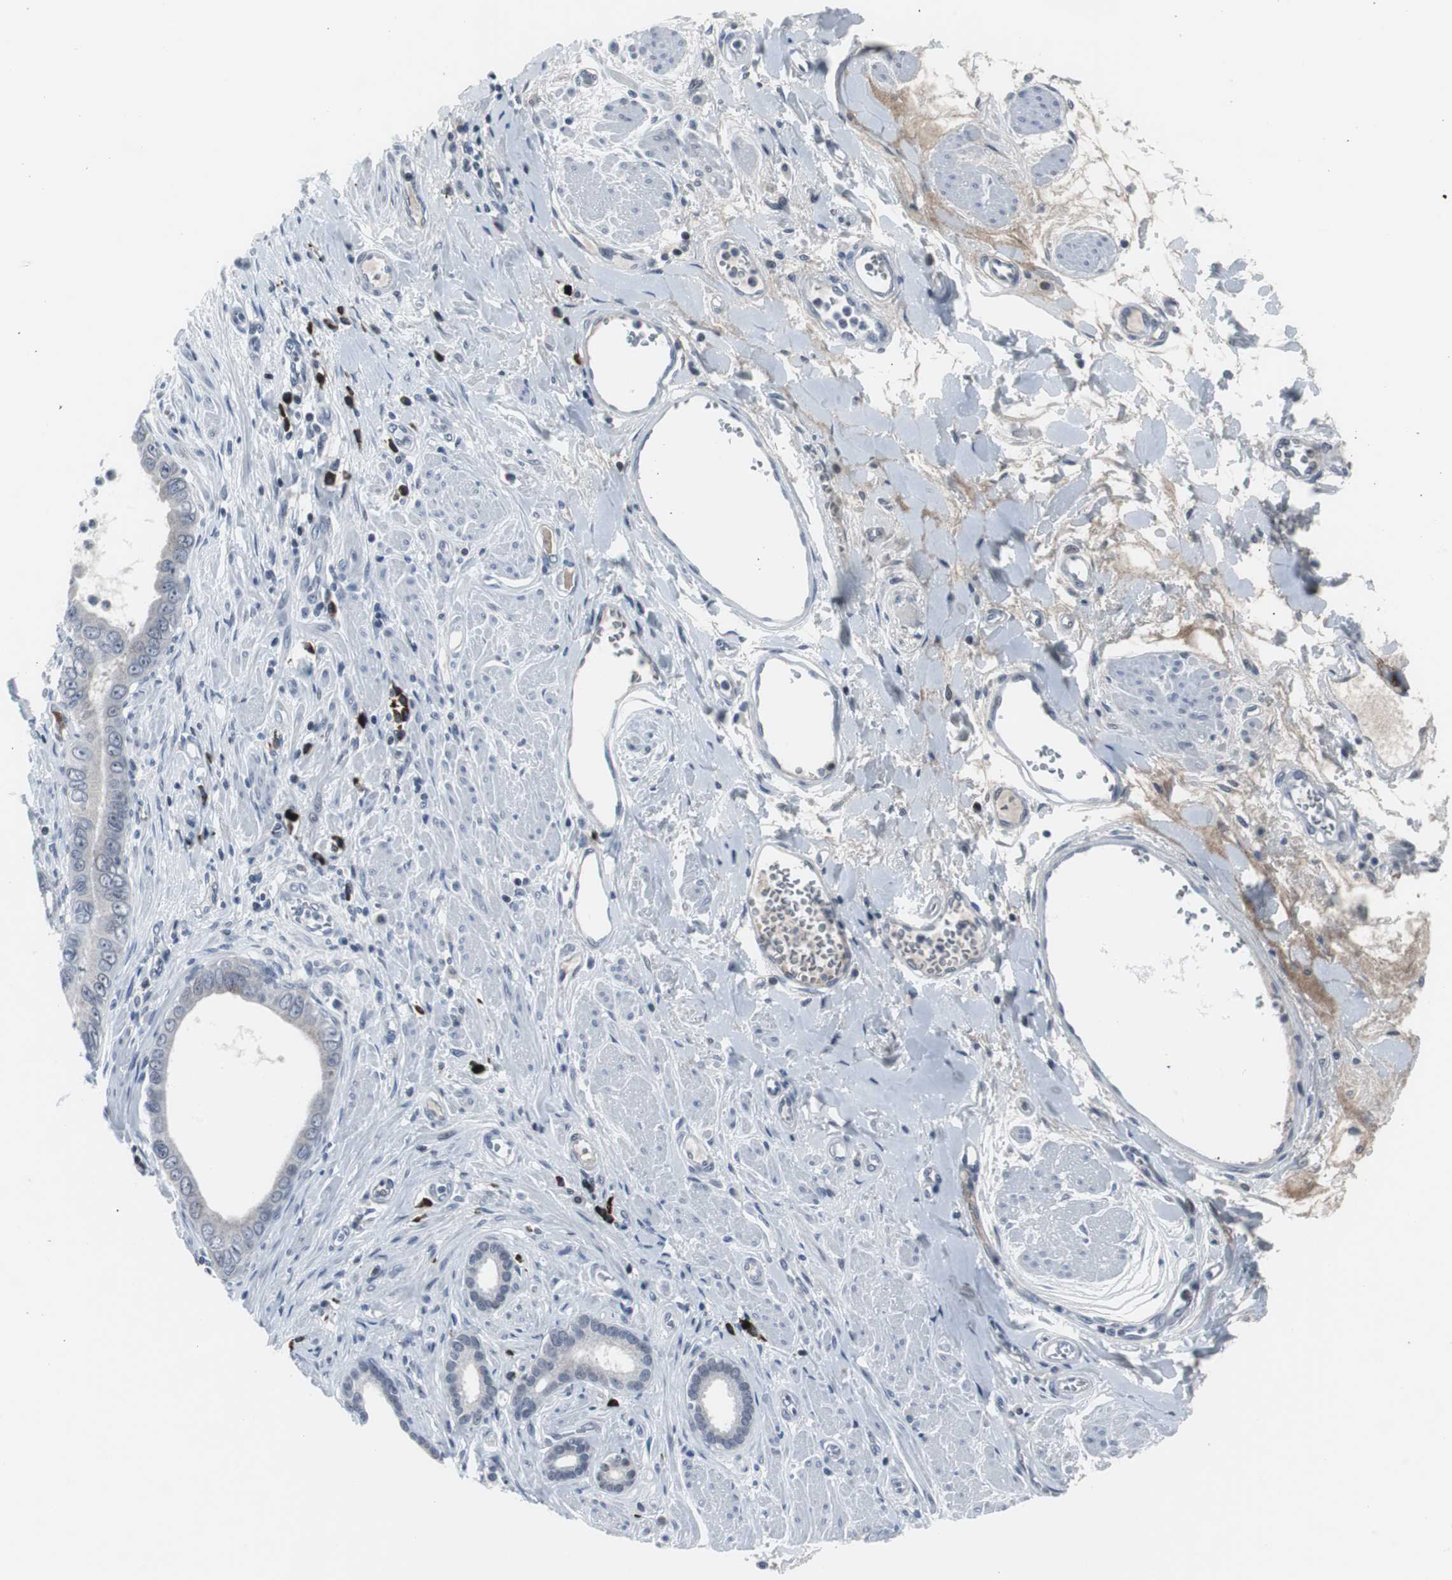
{"staining": {"intensity": "negative", "quantity": "none", "location": "none"}, "tissue": "pancreatic cancer", "cell_type": "Tumor cells", "image_type": "cancer", "snomed": [{"axis": "morphology", "description": "Normal tissue, NOS"}, {"axis": "topography", "description": "Lymph node"}], "caption": "The immunohistochemistry (IHC) image has no significant positivity in tumor cells of pancreatic cancer tissue.", "gene": "DOK1", "patient": {"sex": "male", "age": 50}}